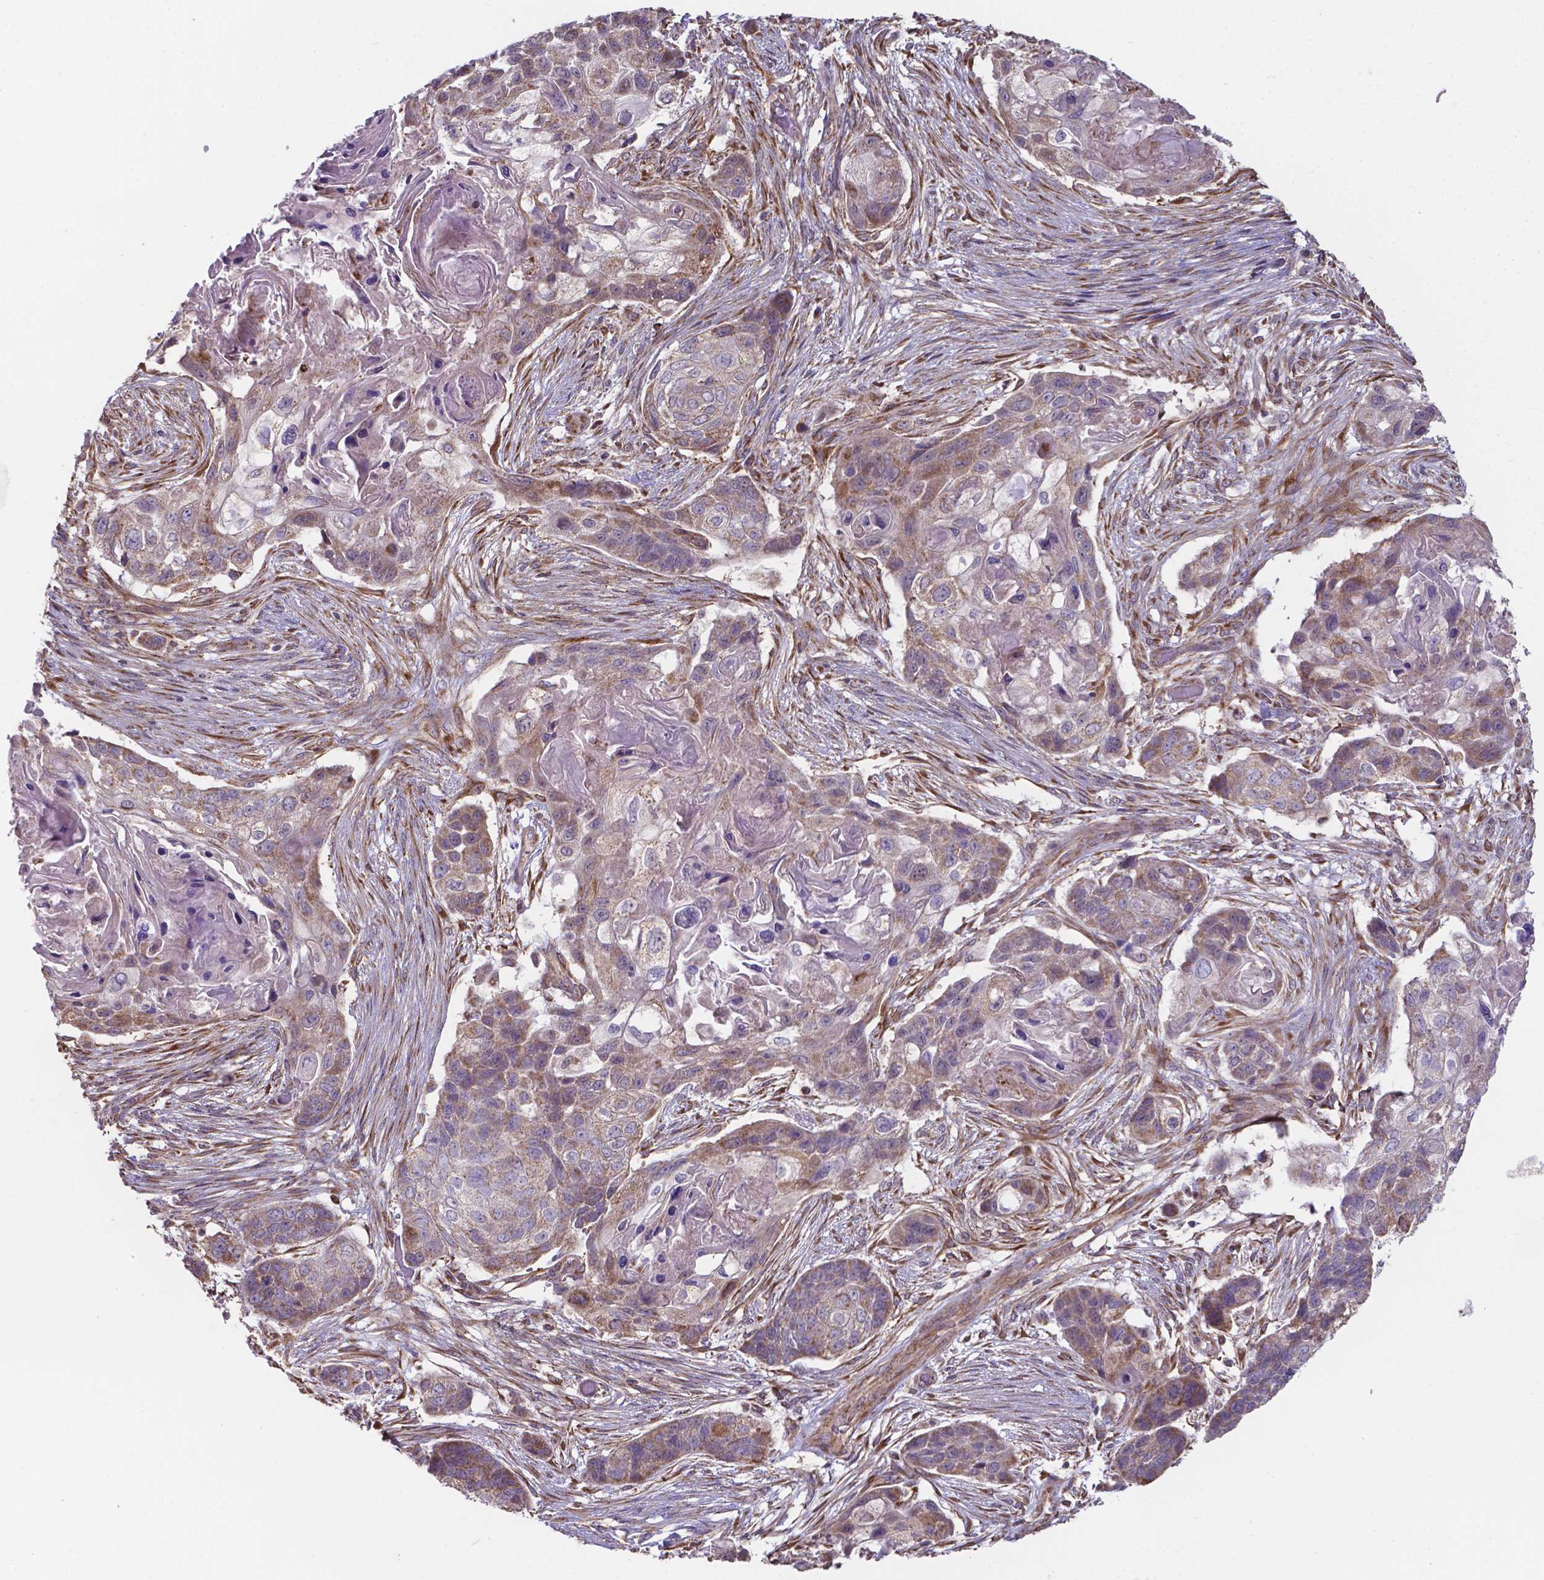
{"staining": {"intensity": "weak", "quantity": "25%-75%", "location": "cytoplasmic/membranous"}, "tissue": "lung cancer", "cell_type": "Tumor cells", "image_type": "cancer", "snomed": [{"axis": "morphology", "description": "Squamous cell carcinoma, NOS"}, {"axis": "topography", "description": "Lung"}], "caption": "High-magnification brightfield microscopy of lung cancer stained with DAB (3,3'-diaminobenzidine) (brown) and counterstained with hematoxylin (blue). tumor cells exhibit weak cytoplasmic/membranous positivity is seen in about25%-75% of cells.", "gene": "FAM114A1", "patient": {"sex": "male", "age": 69}}